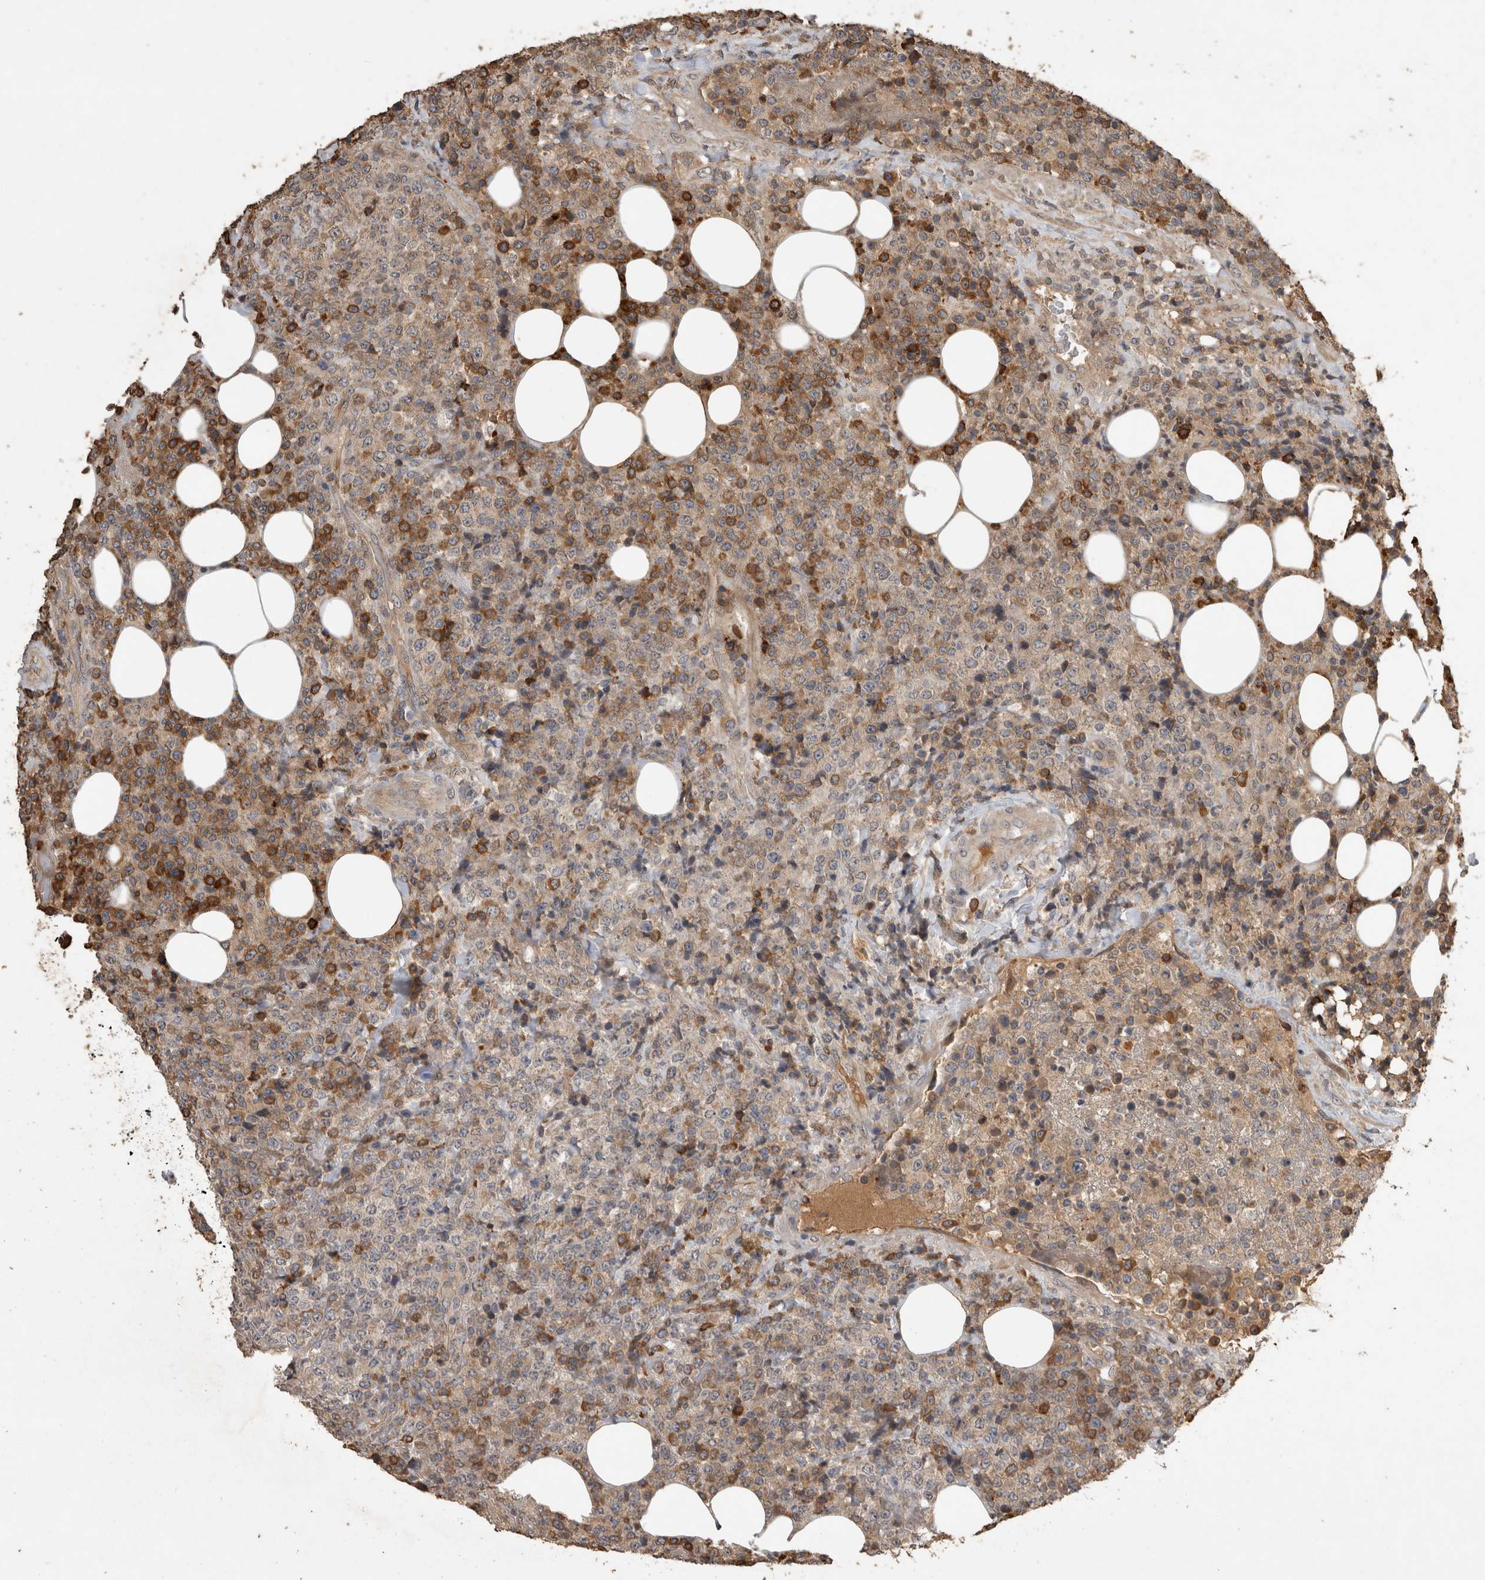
{"staining": {"intensity": "negative", "quantity": "none", "location": "none"}, "tissue": "lymphoma", "cell_type": "Tumor cells", "image_type": "cancer", "snomed": [{"axis": "morphology", "description": "Malignant lymphoma, non-Hodgkin's type, High grade"}, {"axis": "topography", "description": "Lymph node"}], "caption": "Tumor cells show no significant protein expression in lymphoma.", "gene": "RHPN1", "patient": {"sex": "male", "age": 13}}